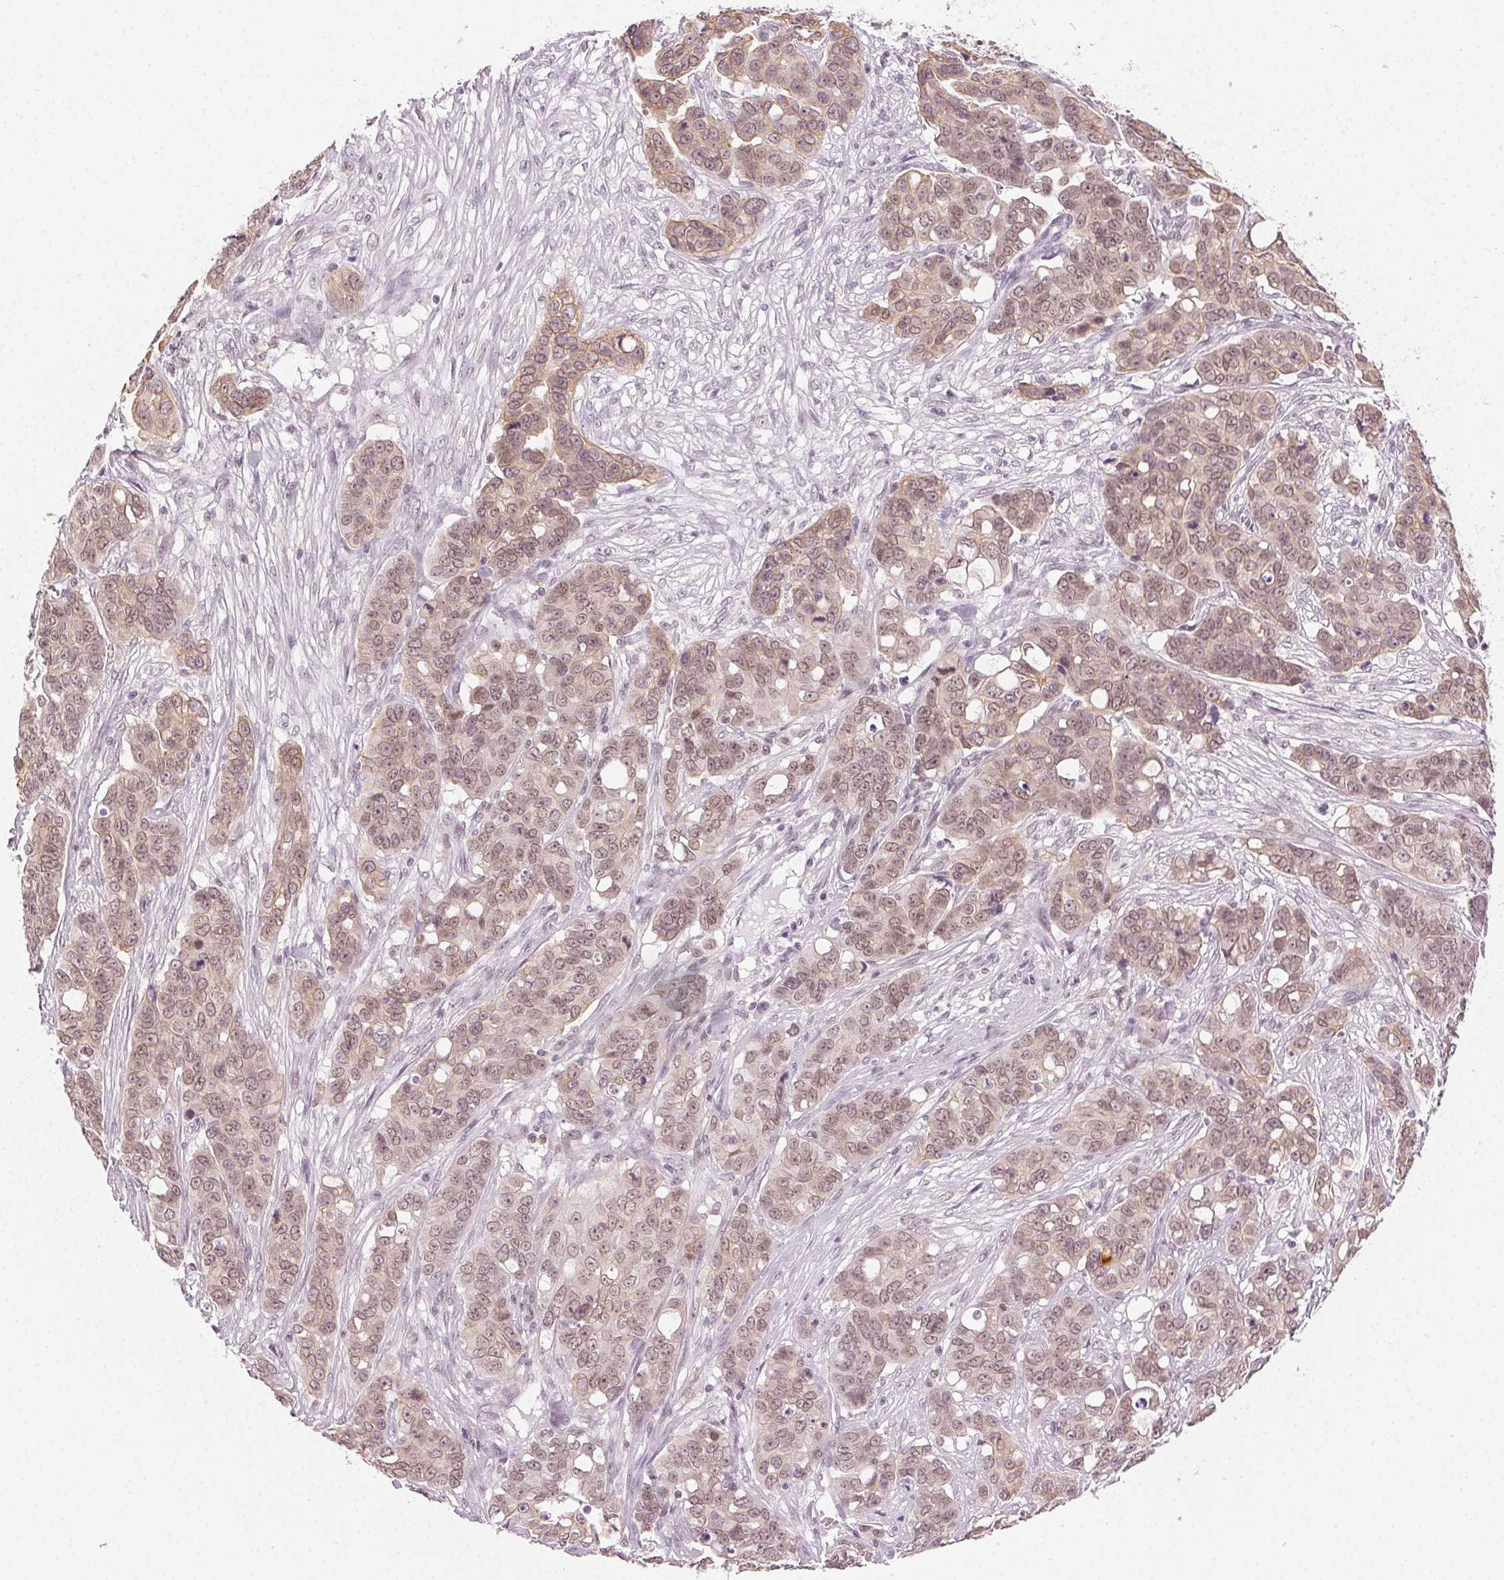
{"staining": {"intensity": "weak", "quantity": ">75%", "location": "nuclear"}, "tissue": "ovarian cancer", "cell_type": "Tumor cells", "image_type": "cancer", "snomed": [{"axis": "morphology", "description": "Carcinoma, endometroid"}, {"axis": "topography", "description": "Ovary"}], "caption": "This micrograph exhibits ovarian cancer (endometroid carcinoma) stained with immunohistochemistry (IHC) to label a protein in brown. The nuclear of tumor cells show weak positivity for the protein. Nuclei are counter-stained blue.", "gene": "AIF1L", "patient": {"sex": "female", "age": 78}}